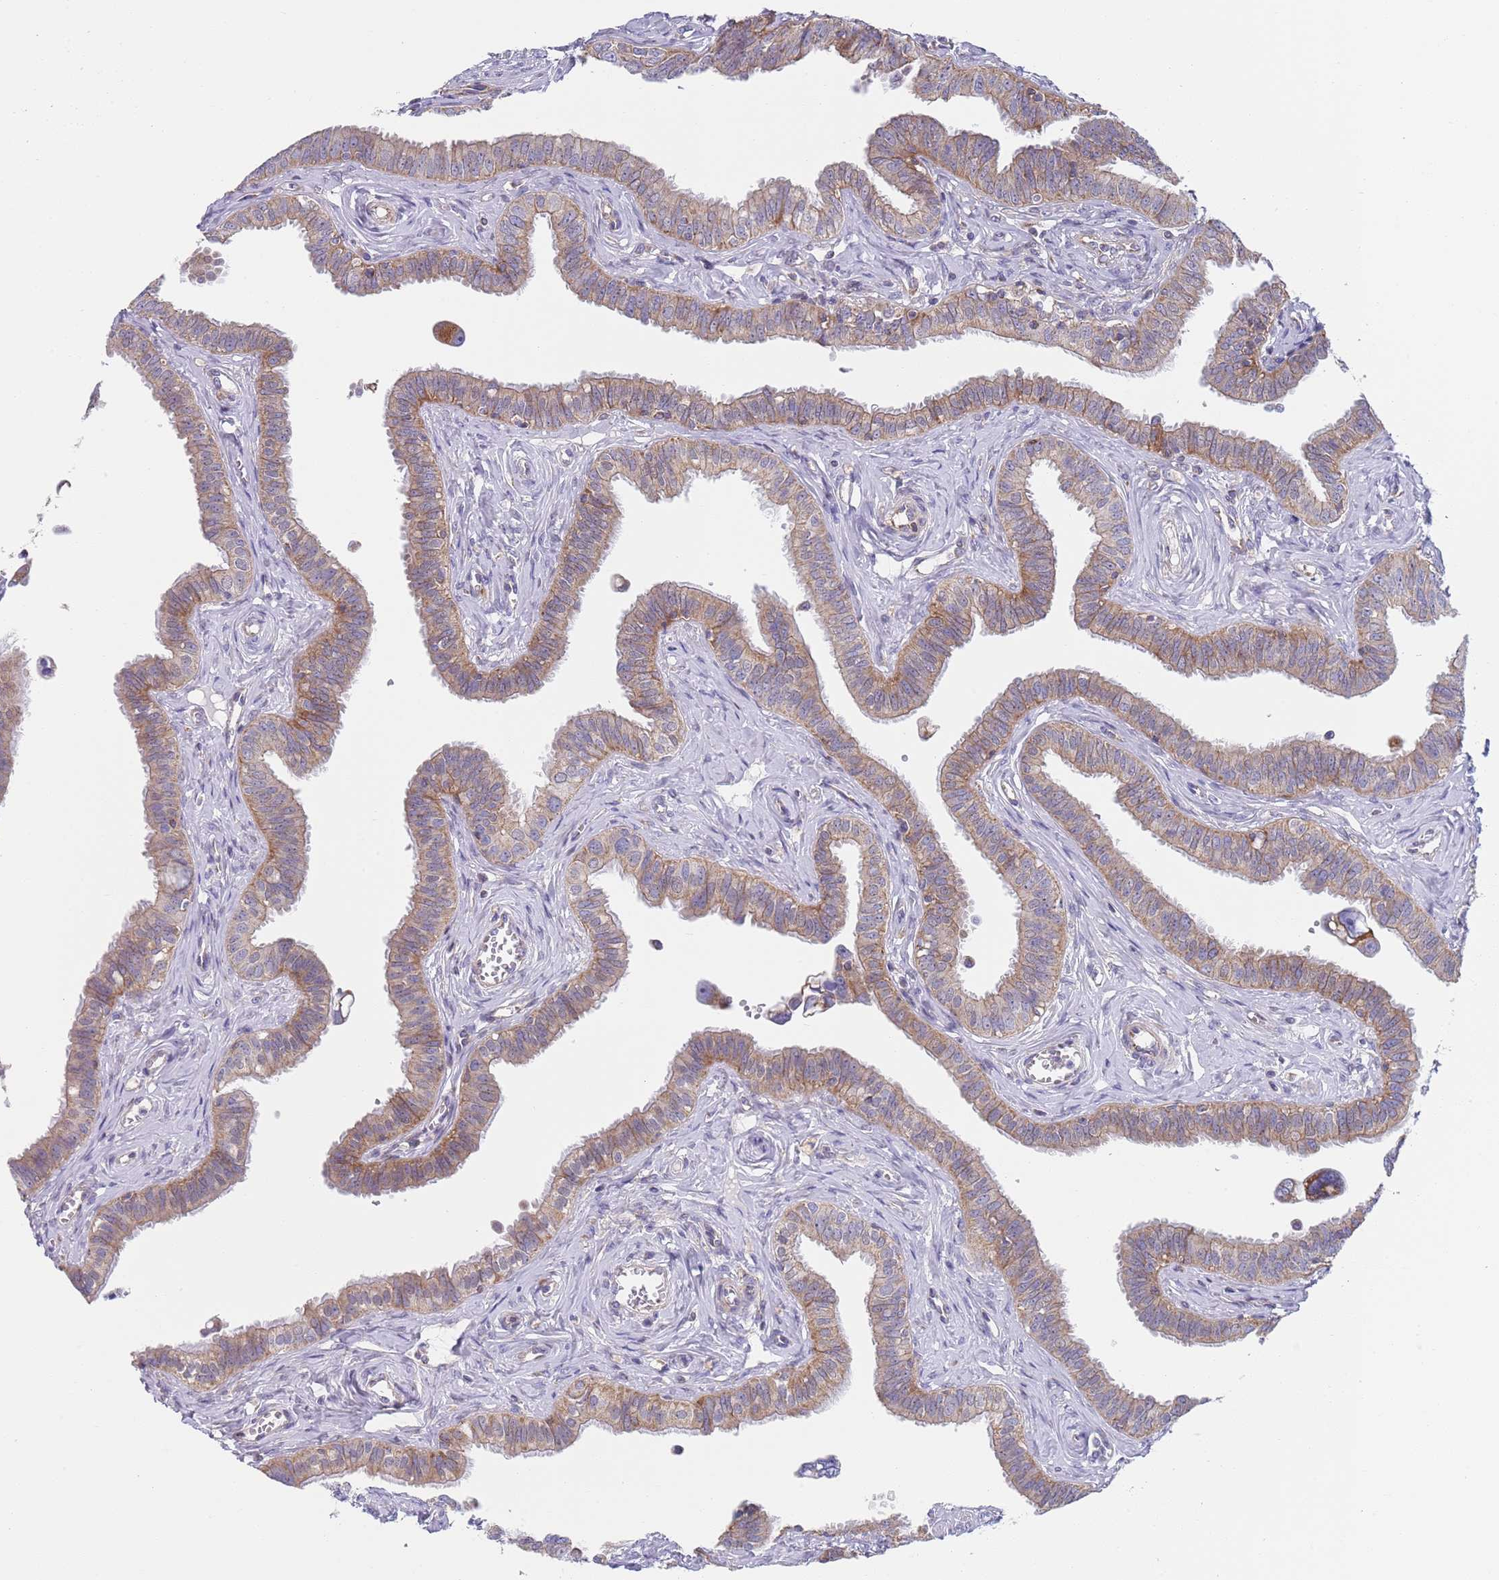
{"staining": {"intensity": "moderate", "quantity": ">75%", "location": "cytoplasmic/membranous"}, "tissue": "fallopian tube", "cell_type": "Glandular cells", "image_type": "normal", "snomed": [{"axis": "morphology", "description": "Normal tissue, NOS"}, {"axis": "morphology", "description": "Carcinoma, NOS"}, {"axis": "topography", "description": "Fallopian tube"}, {"axis": "topography", "description": "Ovary"}], "caption": "Immunohistochemistry (IHC) photomicrograph of benign human fallopian tube stained for a protein (brown), which displays medium levels of moderate cytoplasmic/membranous positivity in about >75% of glandular cells.", "gene": "PWWP3A", "patient": {"sex": "female", "age": 59}}